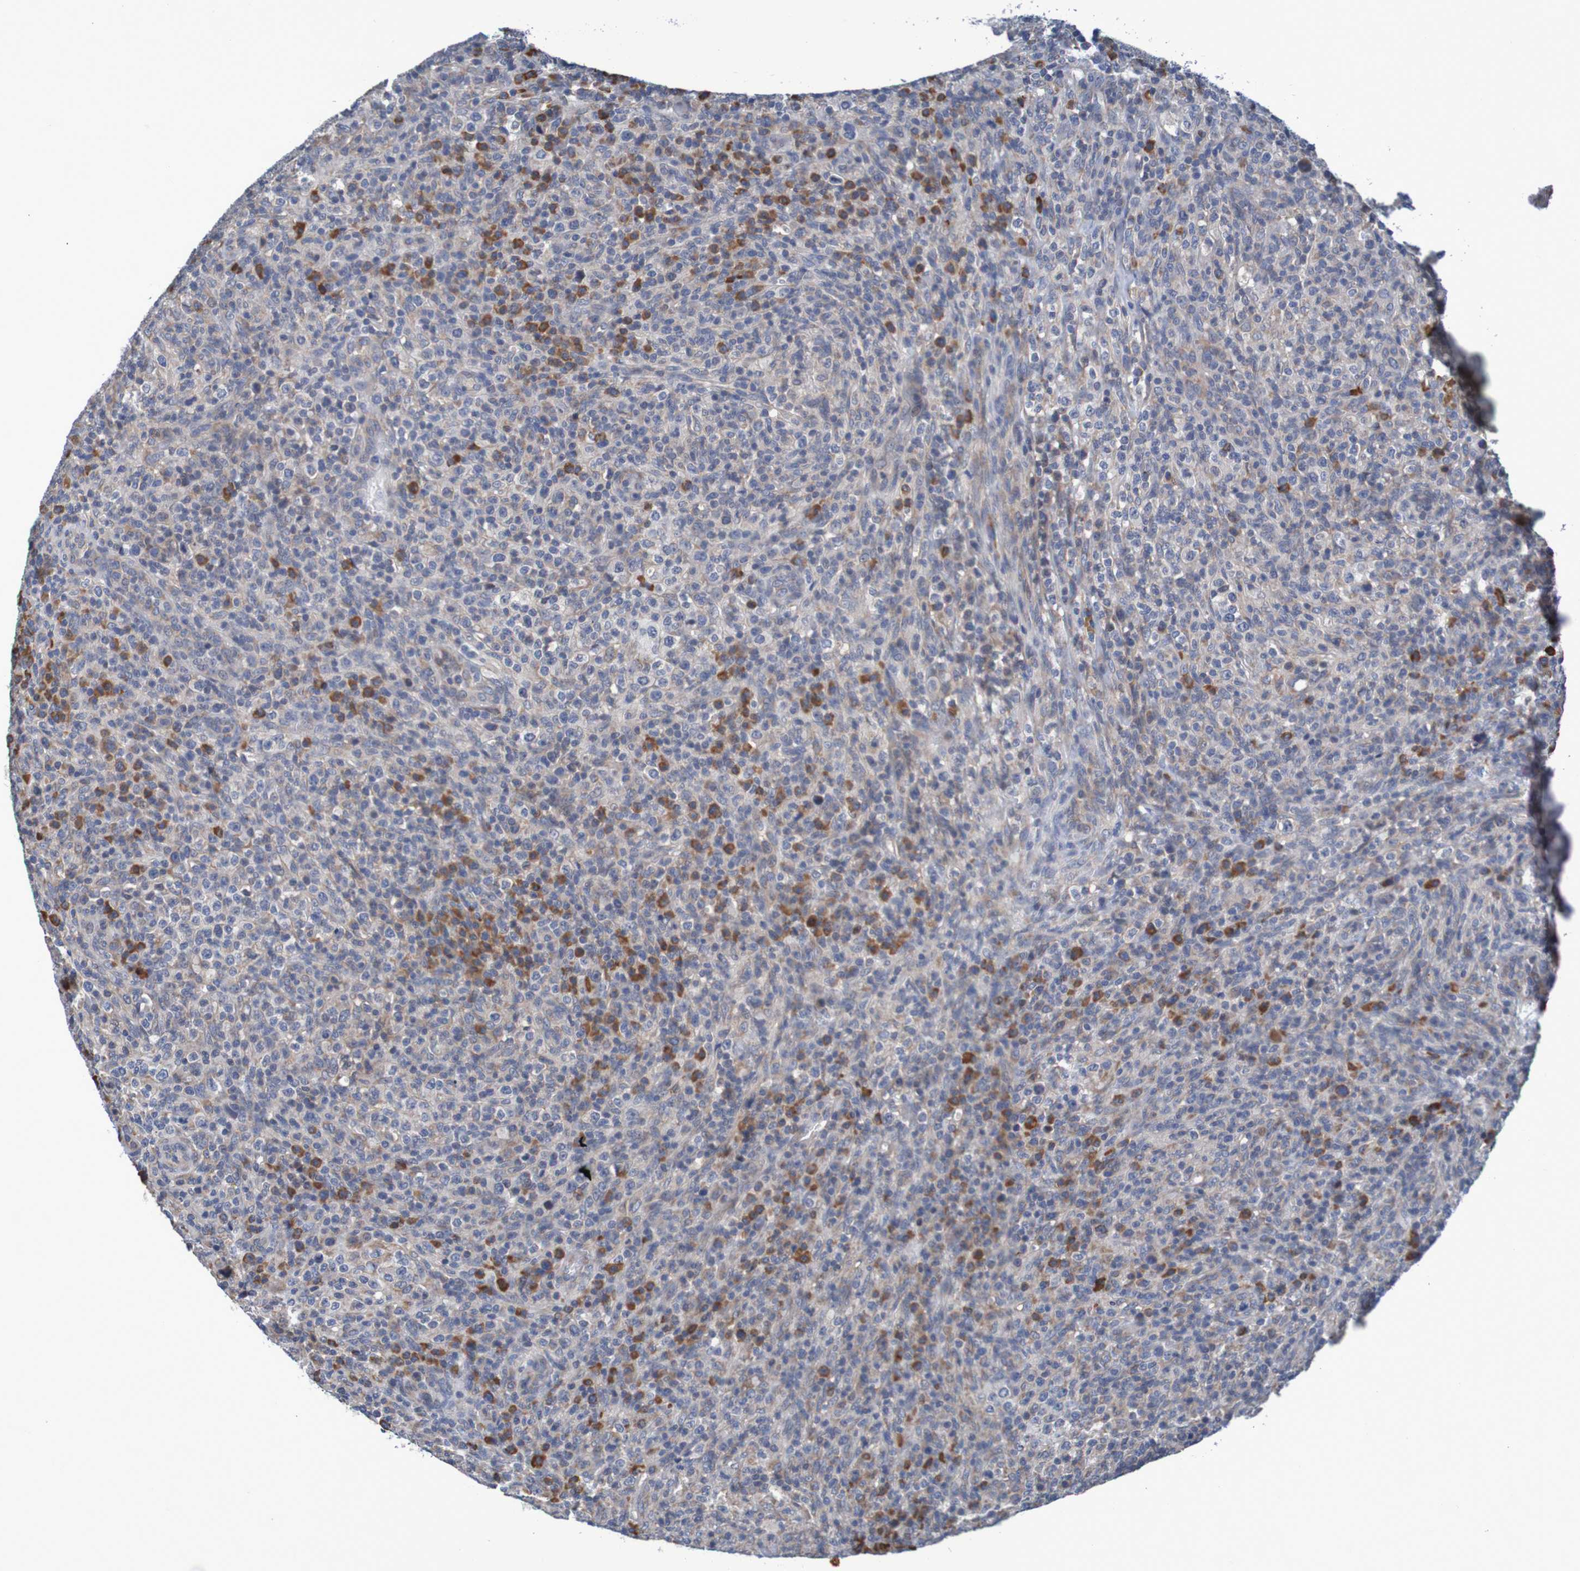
{"staining": {"intensity": "strong", "quantity": "<25%", "location": "cytoplasmic/membranous"}, "tissue": "lymphoma", "cell_type": "Tumor cells", "image_type": "cancer", "snomed": [{"axis": "morphology", "description": "Malignant lymphoma, non-Hodgkin's type, High grade"}, {"axis": "topography", "description": "Lymph node"}], "caption": "DAB (3,3'-diaminobenzidine) immunohistochemical staining of lymphoma reveals strong cytoplasmic/membranous protein staining in approximately <25% of tumor cells.", "gene": "CLDN18", "patient": {"sex": "female", "age": 76}}